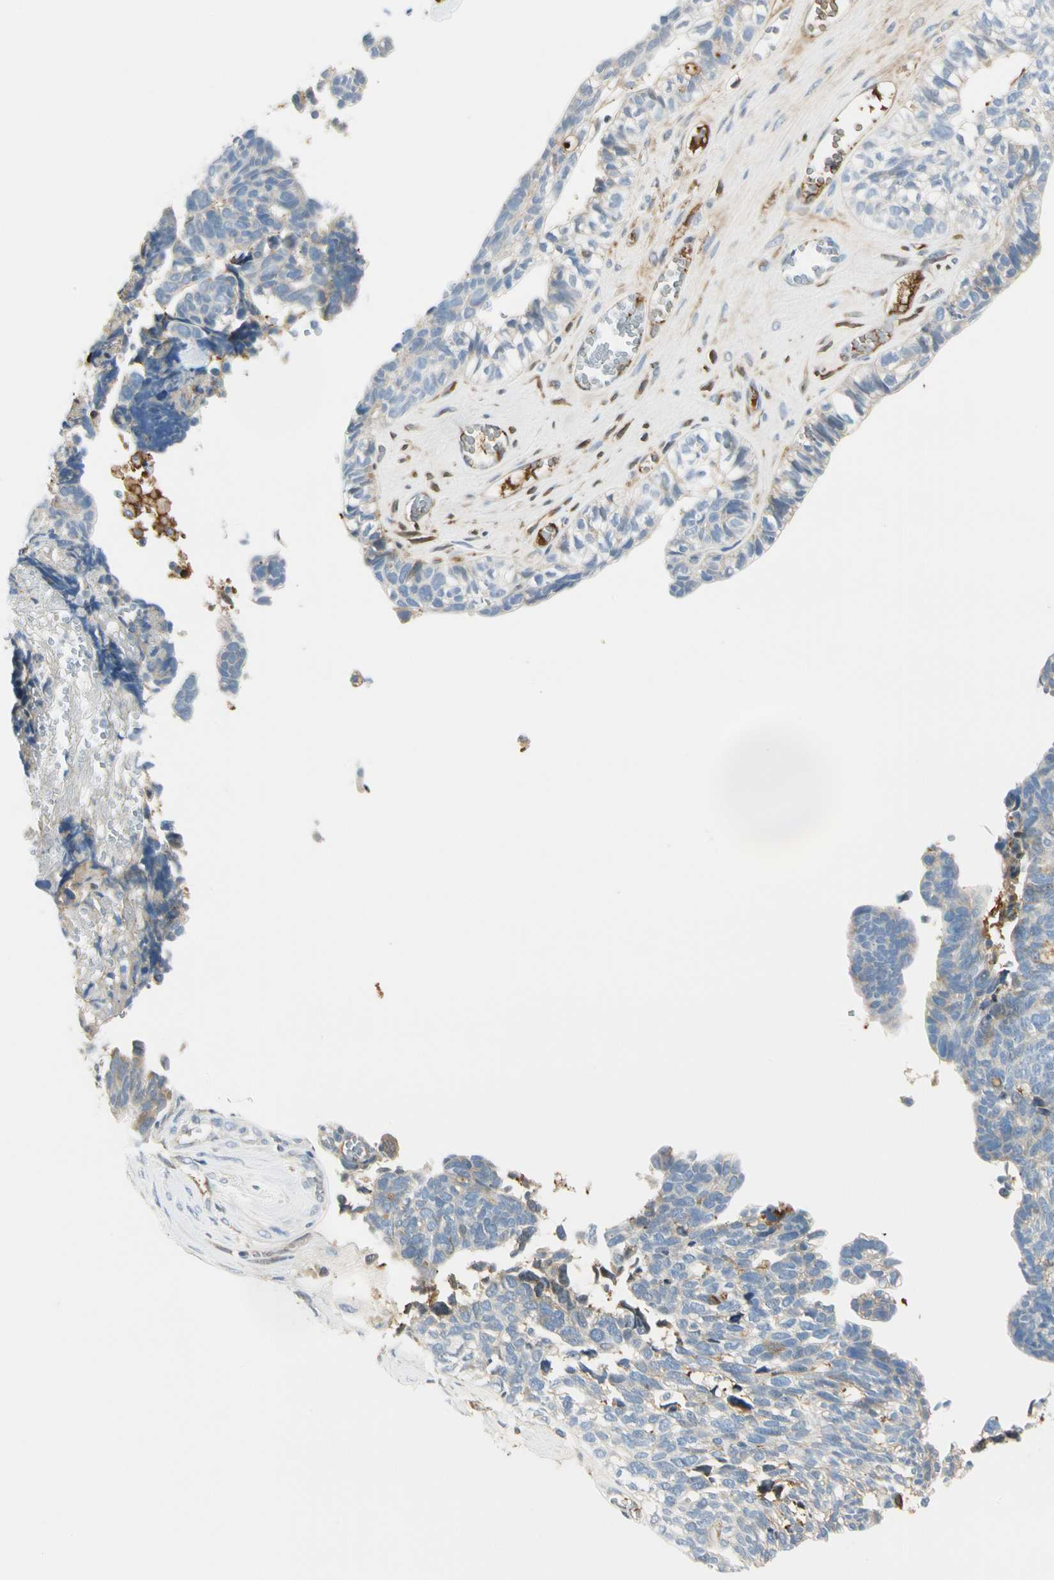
{"staining": {"intensity": "weak", "quantity": "25%-75%", "location": "cytoplasmic/membranous"}, "tissue": "ovarian cancer", "cell_type": "Tumor cells", "image_type": "cancer", "snomed": [{"axis": "morphology", "description": "Cystadenocarcinoma, serous, NOS"}, {"axis": "topography", "description": "Ovary"}], "caption": "The histopathology image reveals staining of serous cystadenocarcinoma (ovarian), revealing weak cytoplasmic/membranous protein expression (brown color) within tumor cells.", "gene": "LAMB3", "patient": {"sex": "female", "age": 79}}